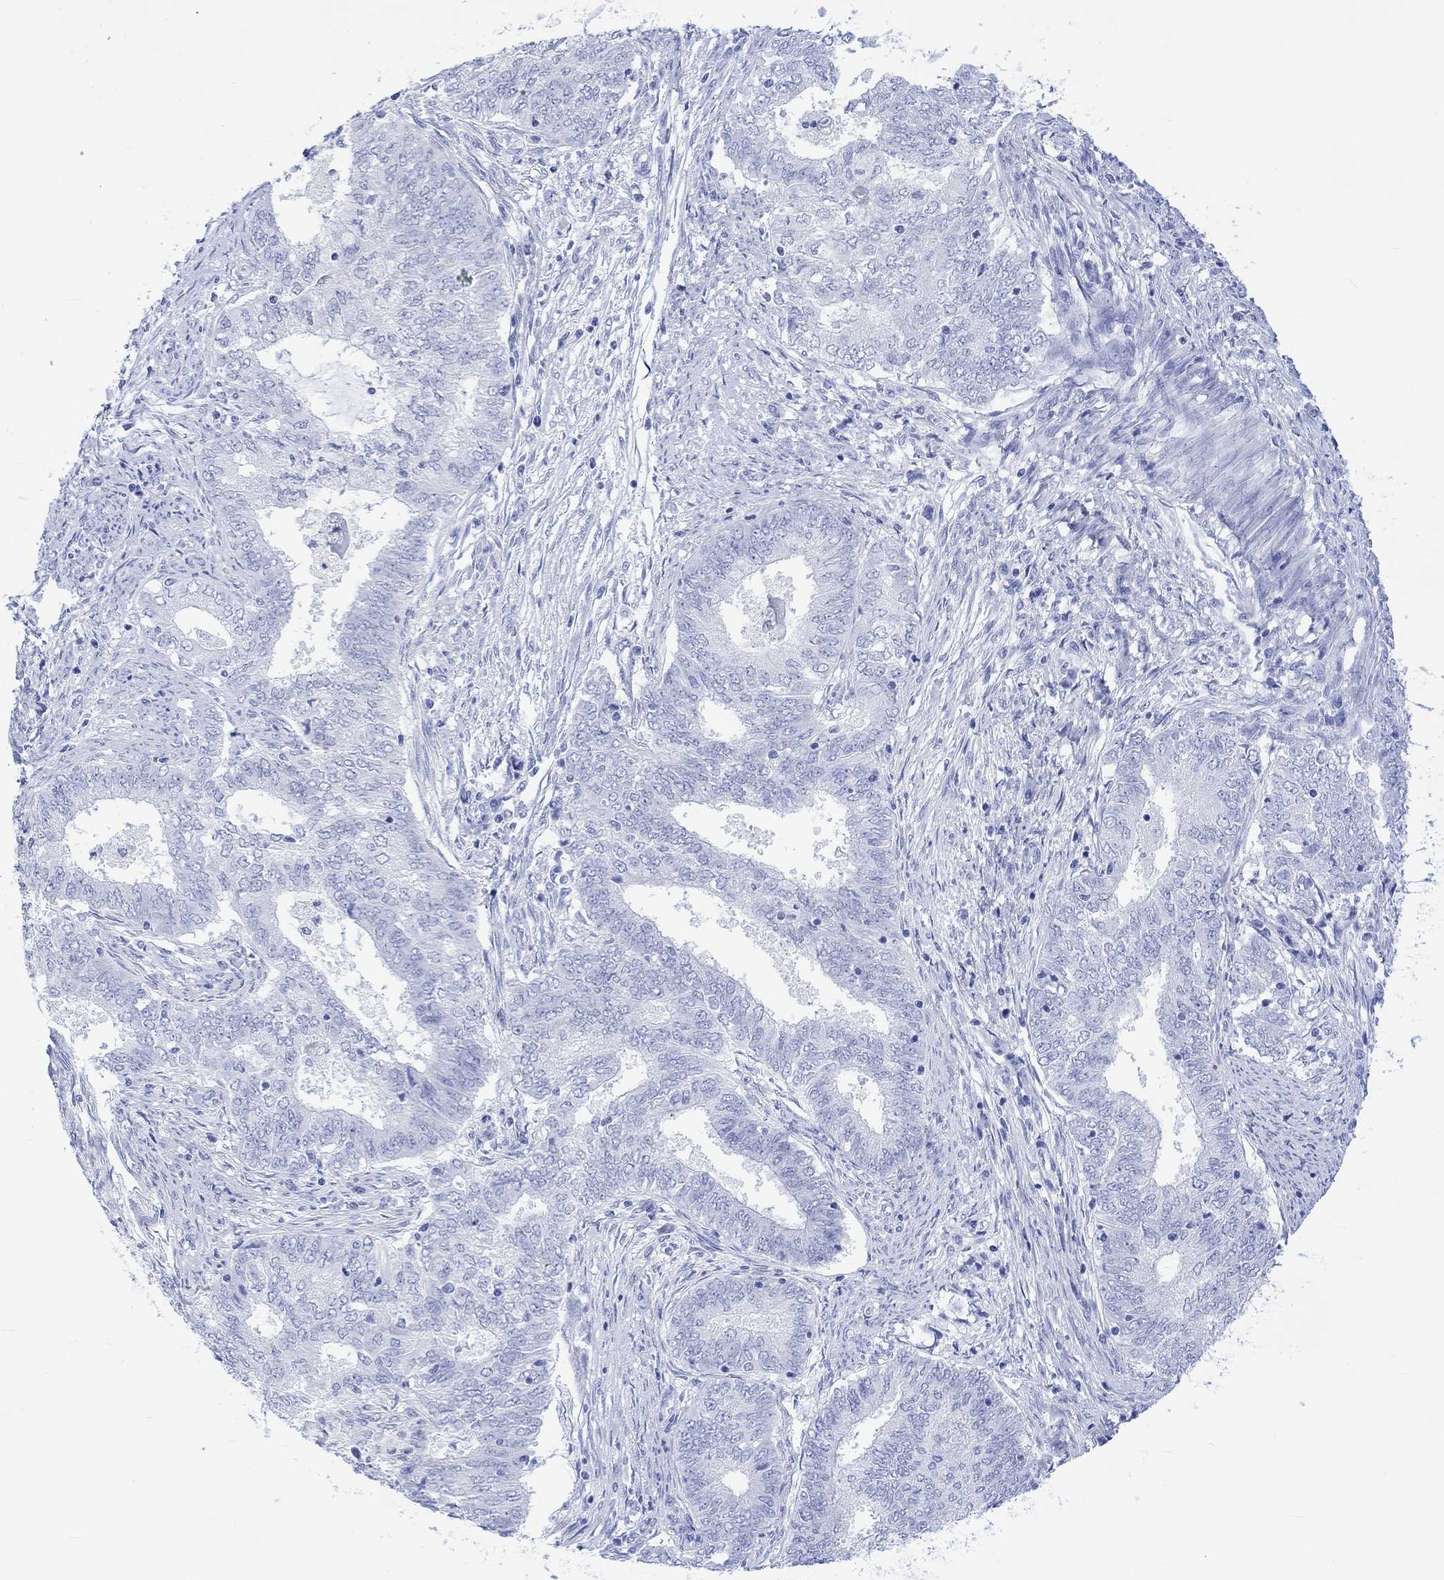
{"staining": {"intensity": "negative", "quantity": "none", "location": "none"}, "tissue": "endometrial cancer", "cell_type": "Tumor cells", "image_type": "cancer", "snomed": [{"axis": "morphology", "description": "Adenocarcinoma, NOS"}, {"axis": "topography", "description": "Endometrium"}], "caption": "Immunohistochemistry of human adenocarcinoma (endometrial) demonstrates no positivity in tumor cells.", "gene": "CELF4", "patient": {"sex": "female", "age": 62}}